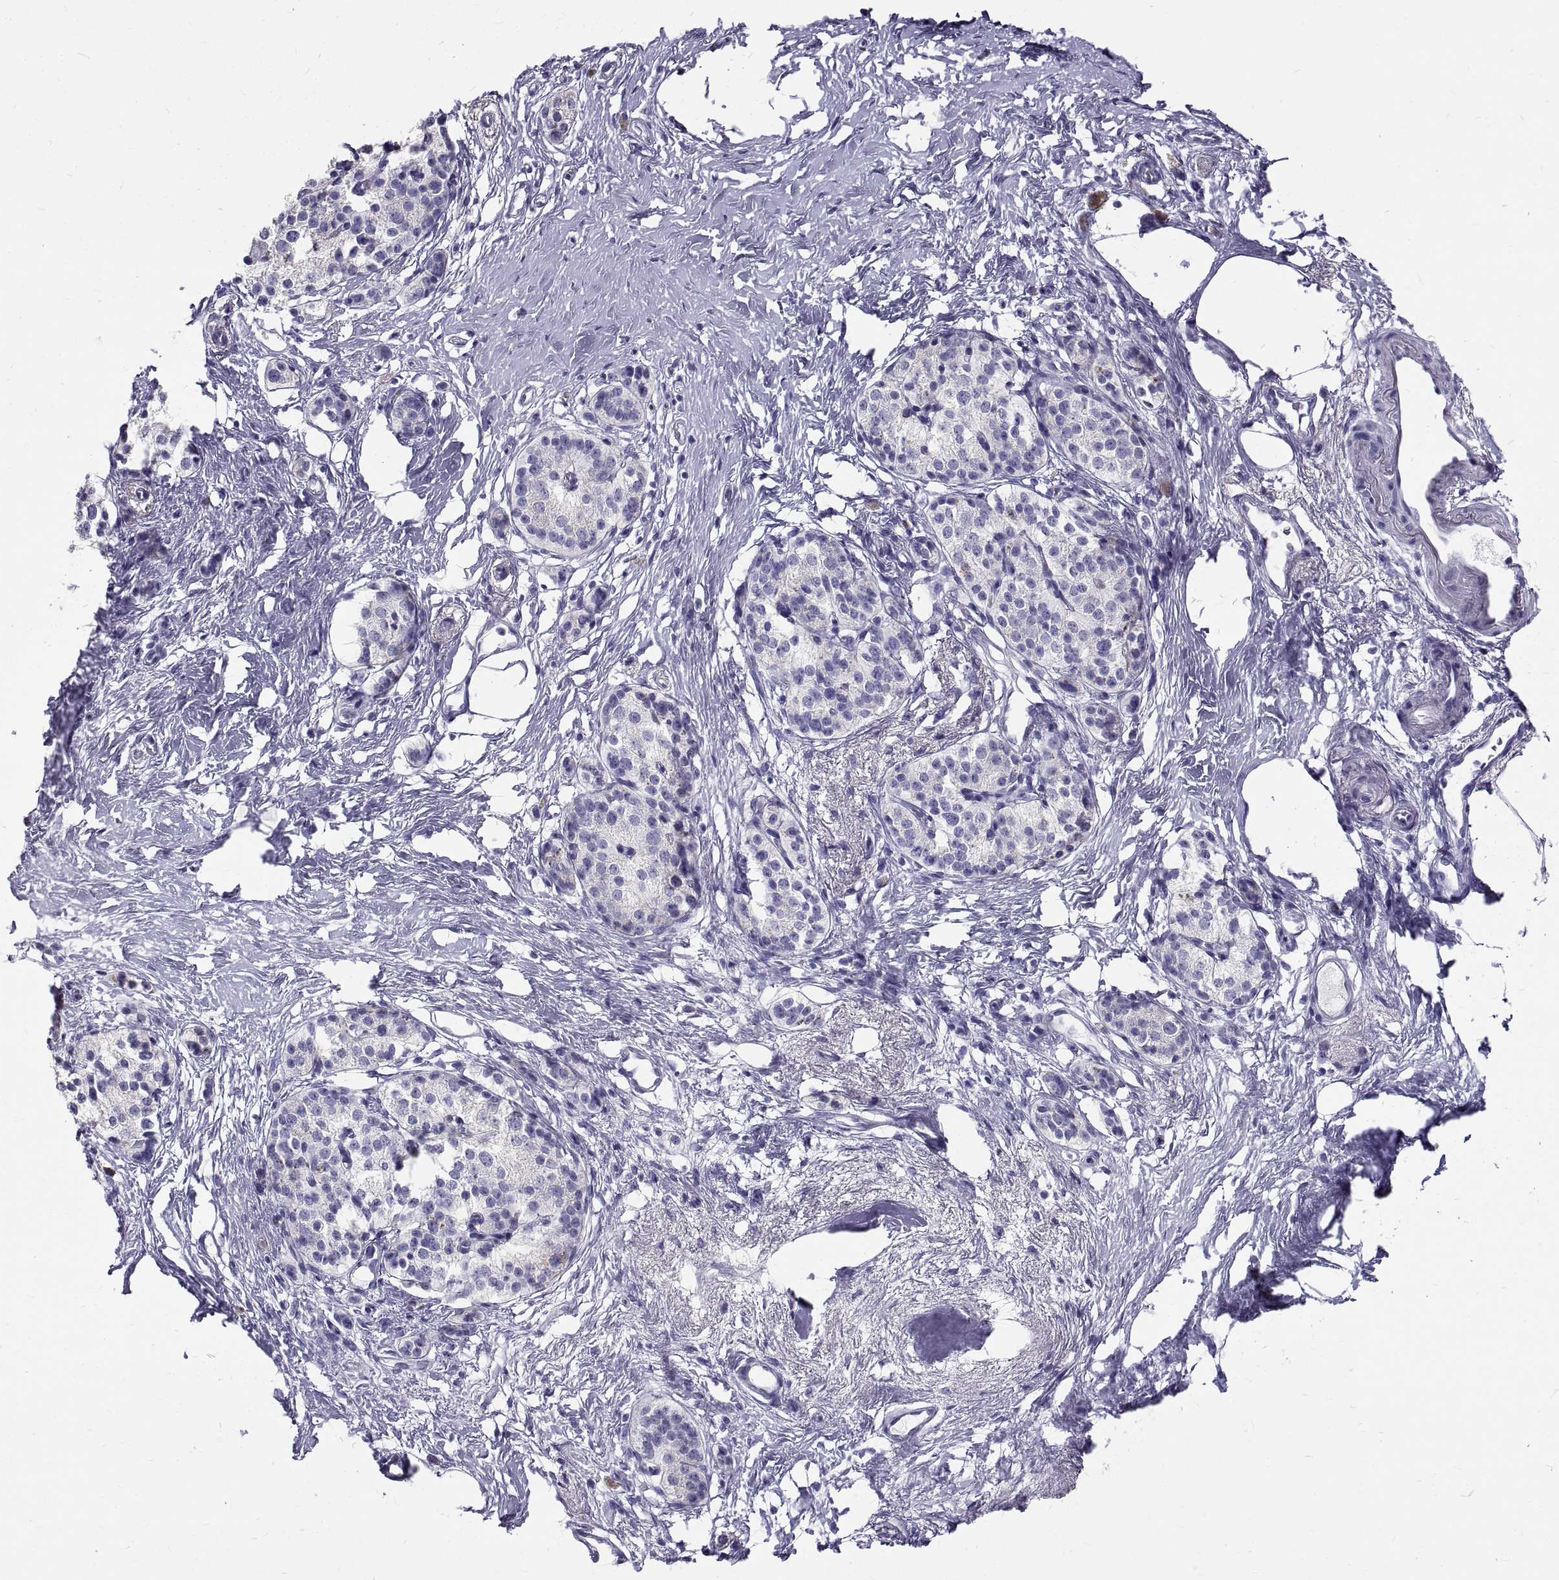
{"staining": {"intensity": "negative", "quantity": "none", "location": "none"}, "tissue": "pancreatic cancer", "cell_type": "Tumor cells", "image_type": "cancer", "snomed": [{"axis": "morphology", "description": "Adenocarcinoma, NOS"}, {"axis": "topography", "description": "Pancreas"}], "caption": "An immunohistochemistry (IHC) micrograph of pancreatic cancer is shown. There is no staining in tumor cells of pancreatic cancer.", "gene": "GNG12", "patient": {"sex": "female", "age": 72}}